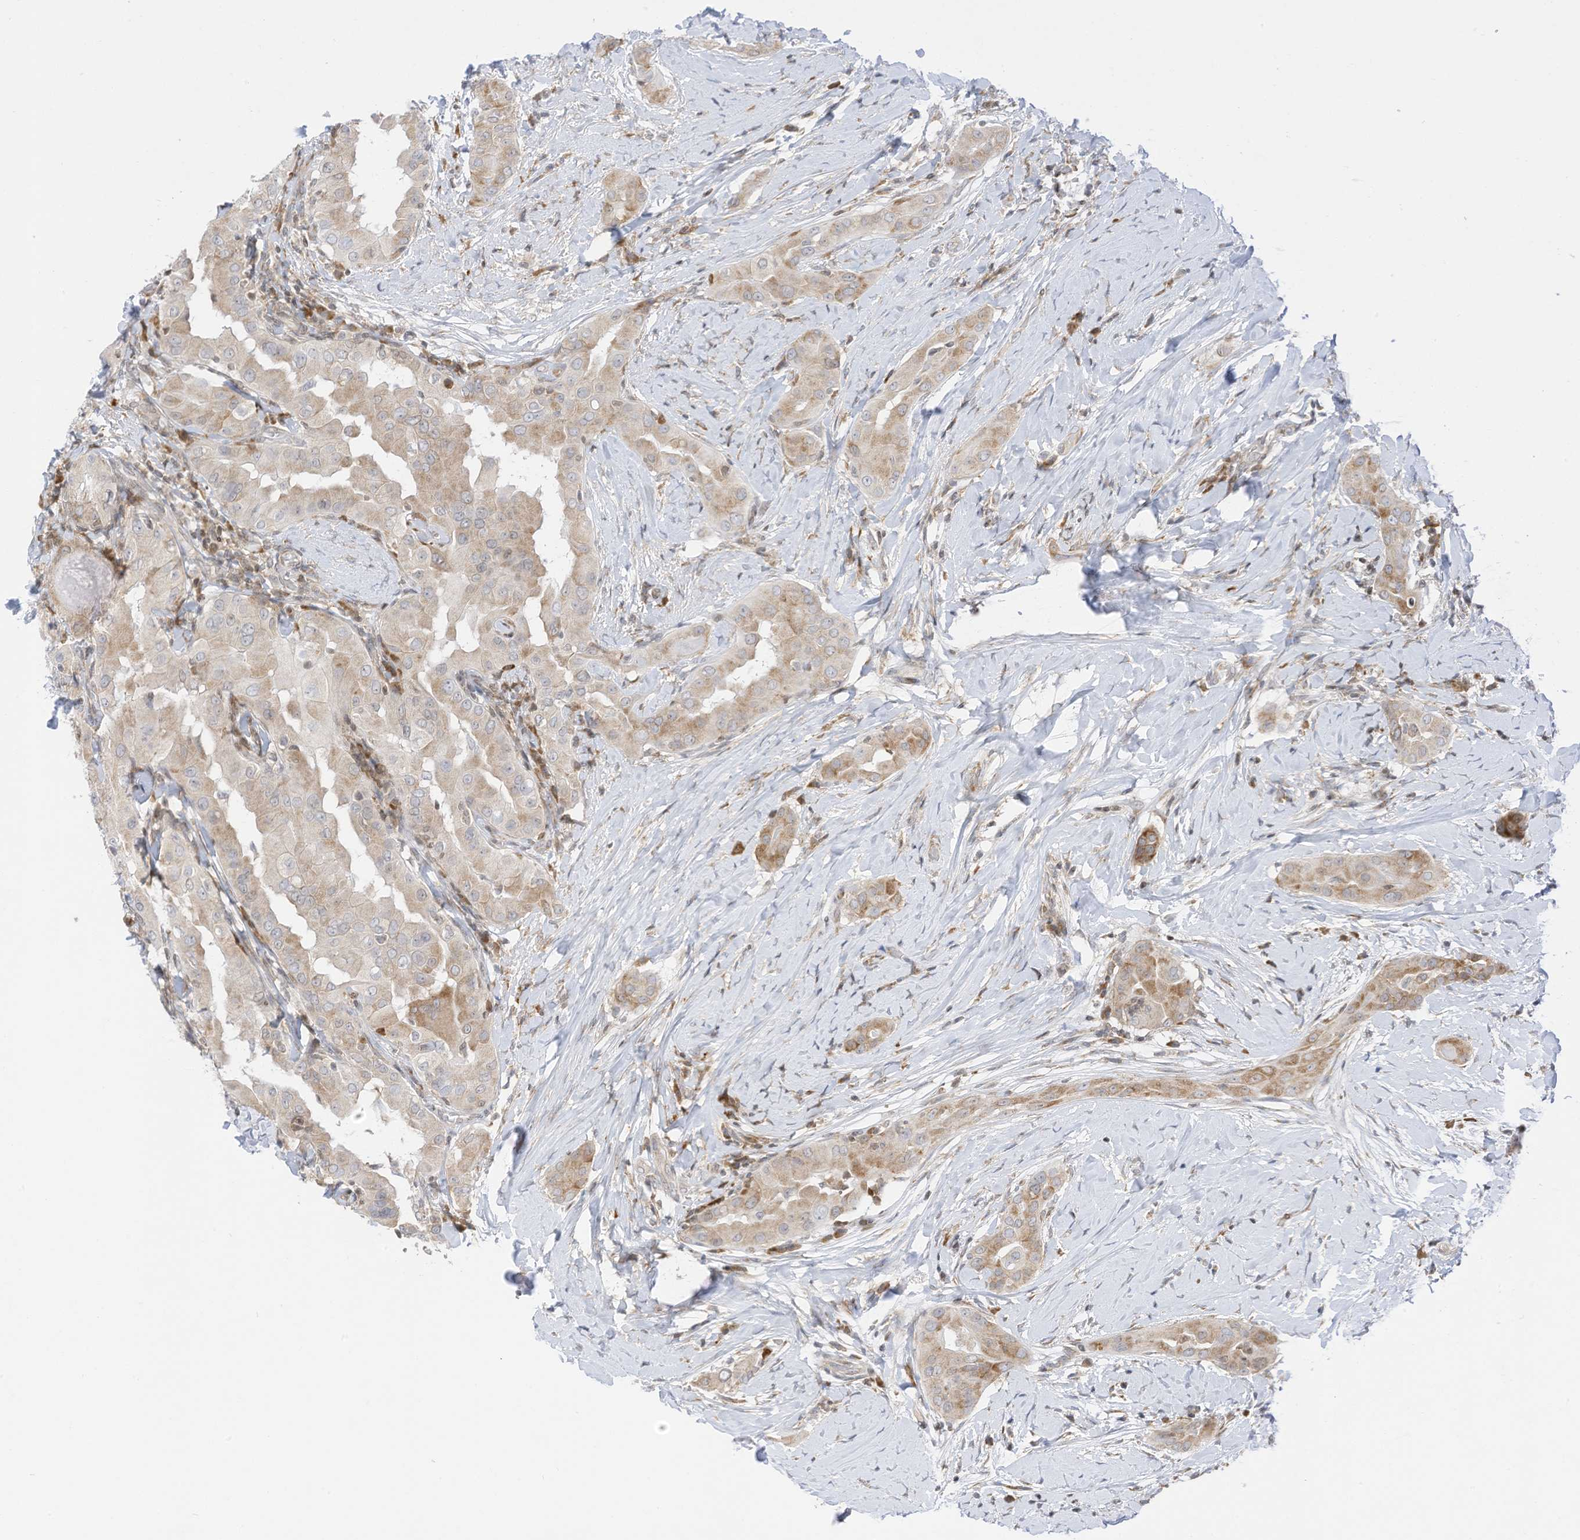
{"staining": {"intensity": "weak", "quantity": ">75%", "location": "cytoplasmic/membranous"}, "tissue": "thyroid cancer", "cell_type": "Tumor cells", "image_type": "cancer", "snomed": [{"axis": "morphology", "description": "Papillary adenocarcinoma, NOS"}, {"axis": "topography", "description": "Thyroid gland"}], "caption": "Papillary adenocarcinoma (thyroid) stained with a brown dye exhibits weak cytoplasmic/membranous positive staining in about >75% of tumor cells.", "gene": "EDF1", "patient": {"sex": "male", "age": 33}}